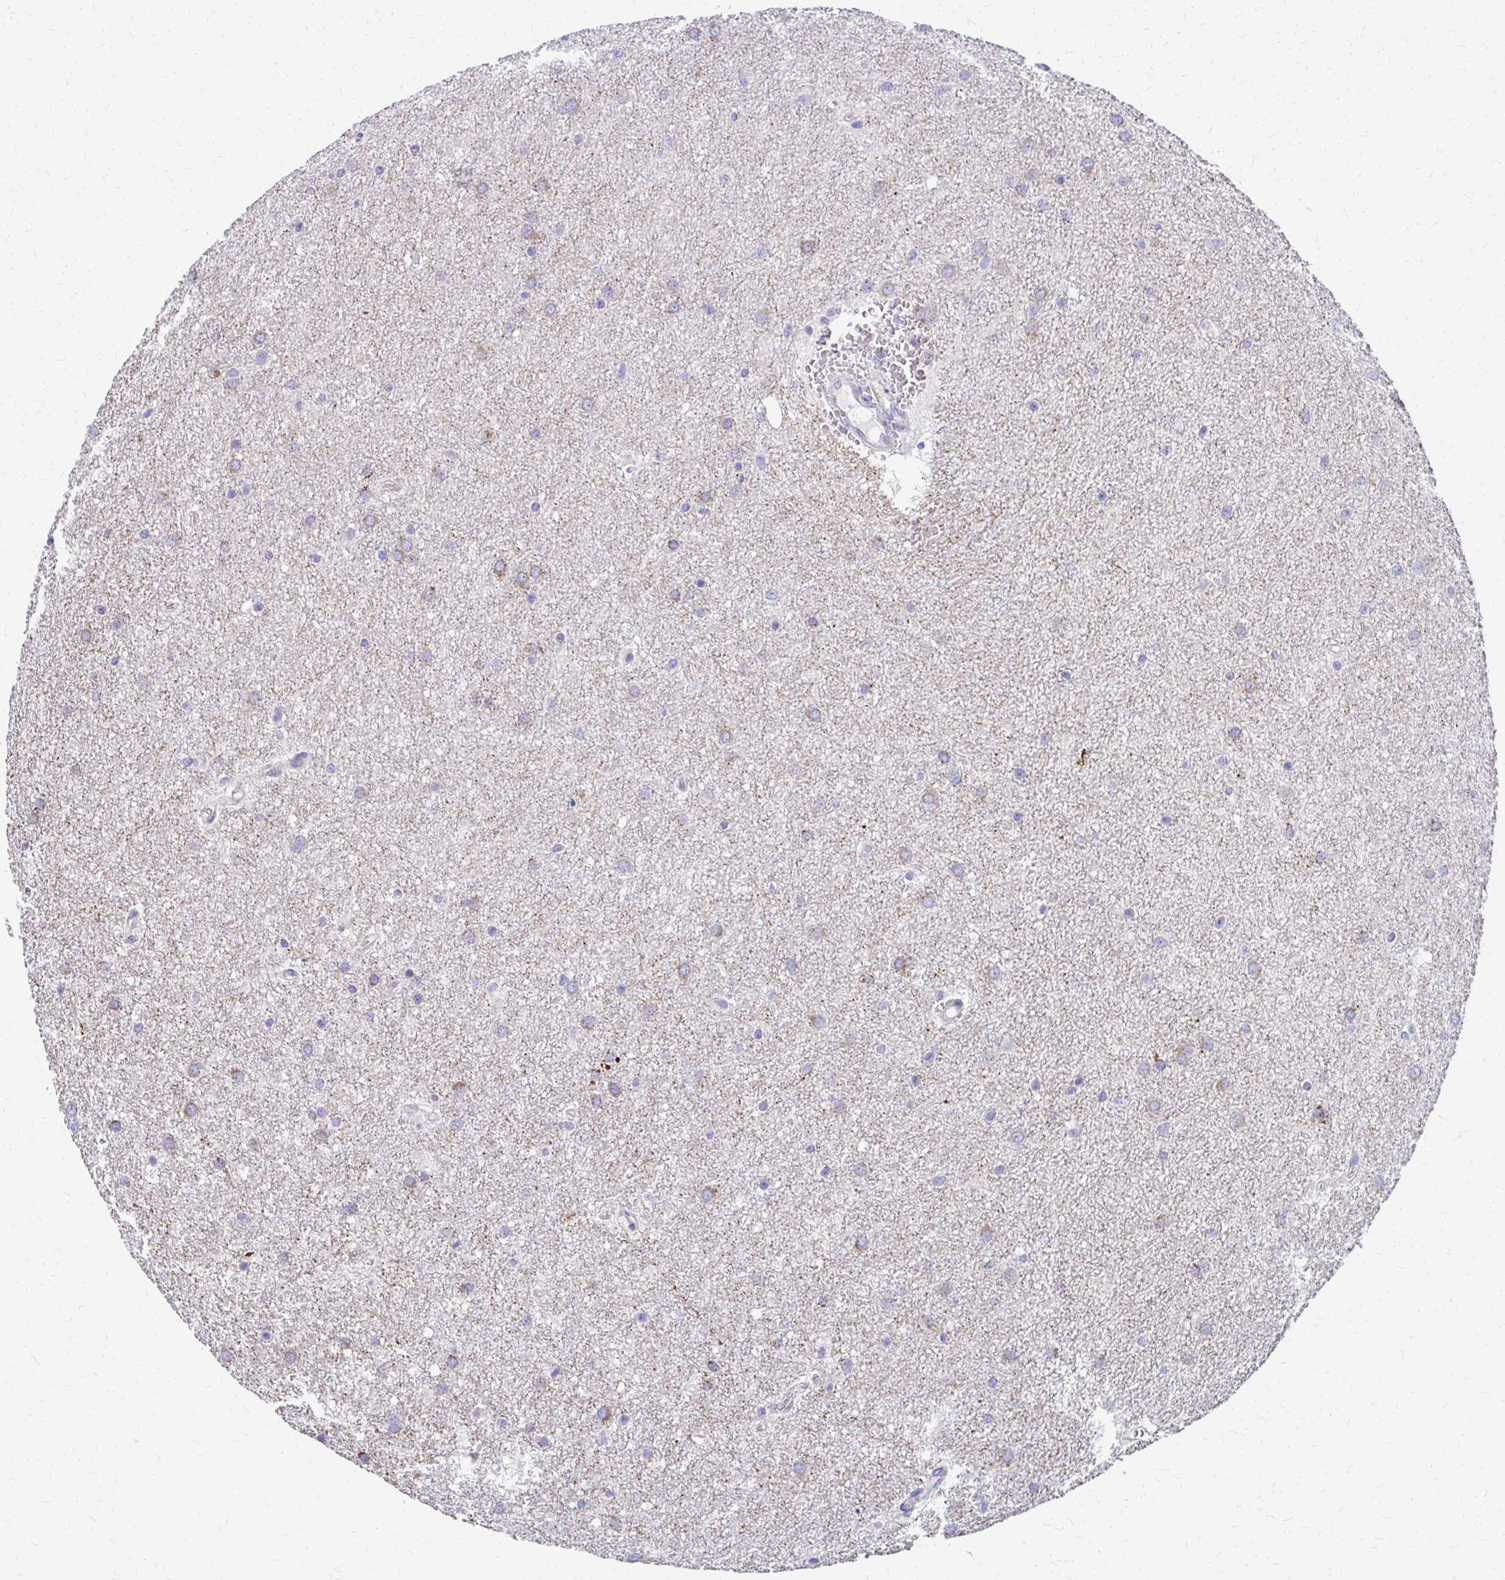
{"staining": {"intensity": "weak", "quantity": "<25%", "location": "cytoplasmic/membranous"}, "tissue": "glioma", "cell_type": "Tumor cells", "image_type": "cancer", "snomed": [{"axis": "morphology", "description": "Glioma, malignant, Low grade"}, {"axis": "topography", "description": "Cerebellum"}], "caption": "Tumor cells show no significant staining in glioma.", "gene": "IL37", "patient": {"sex": "female", "age": 5}}